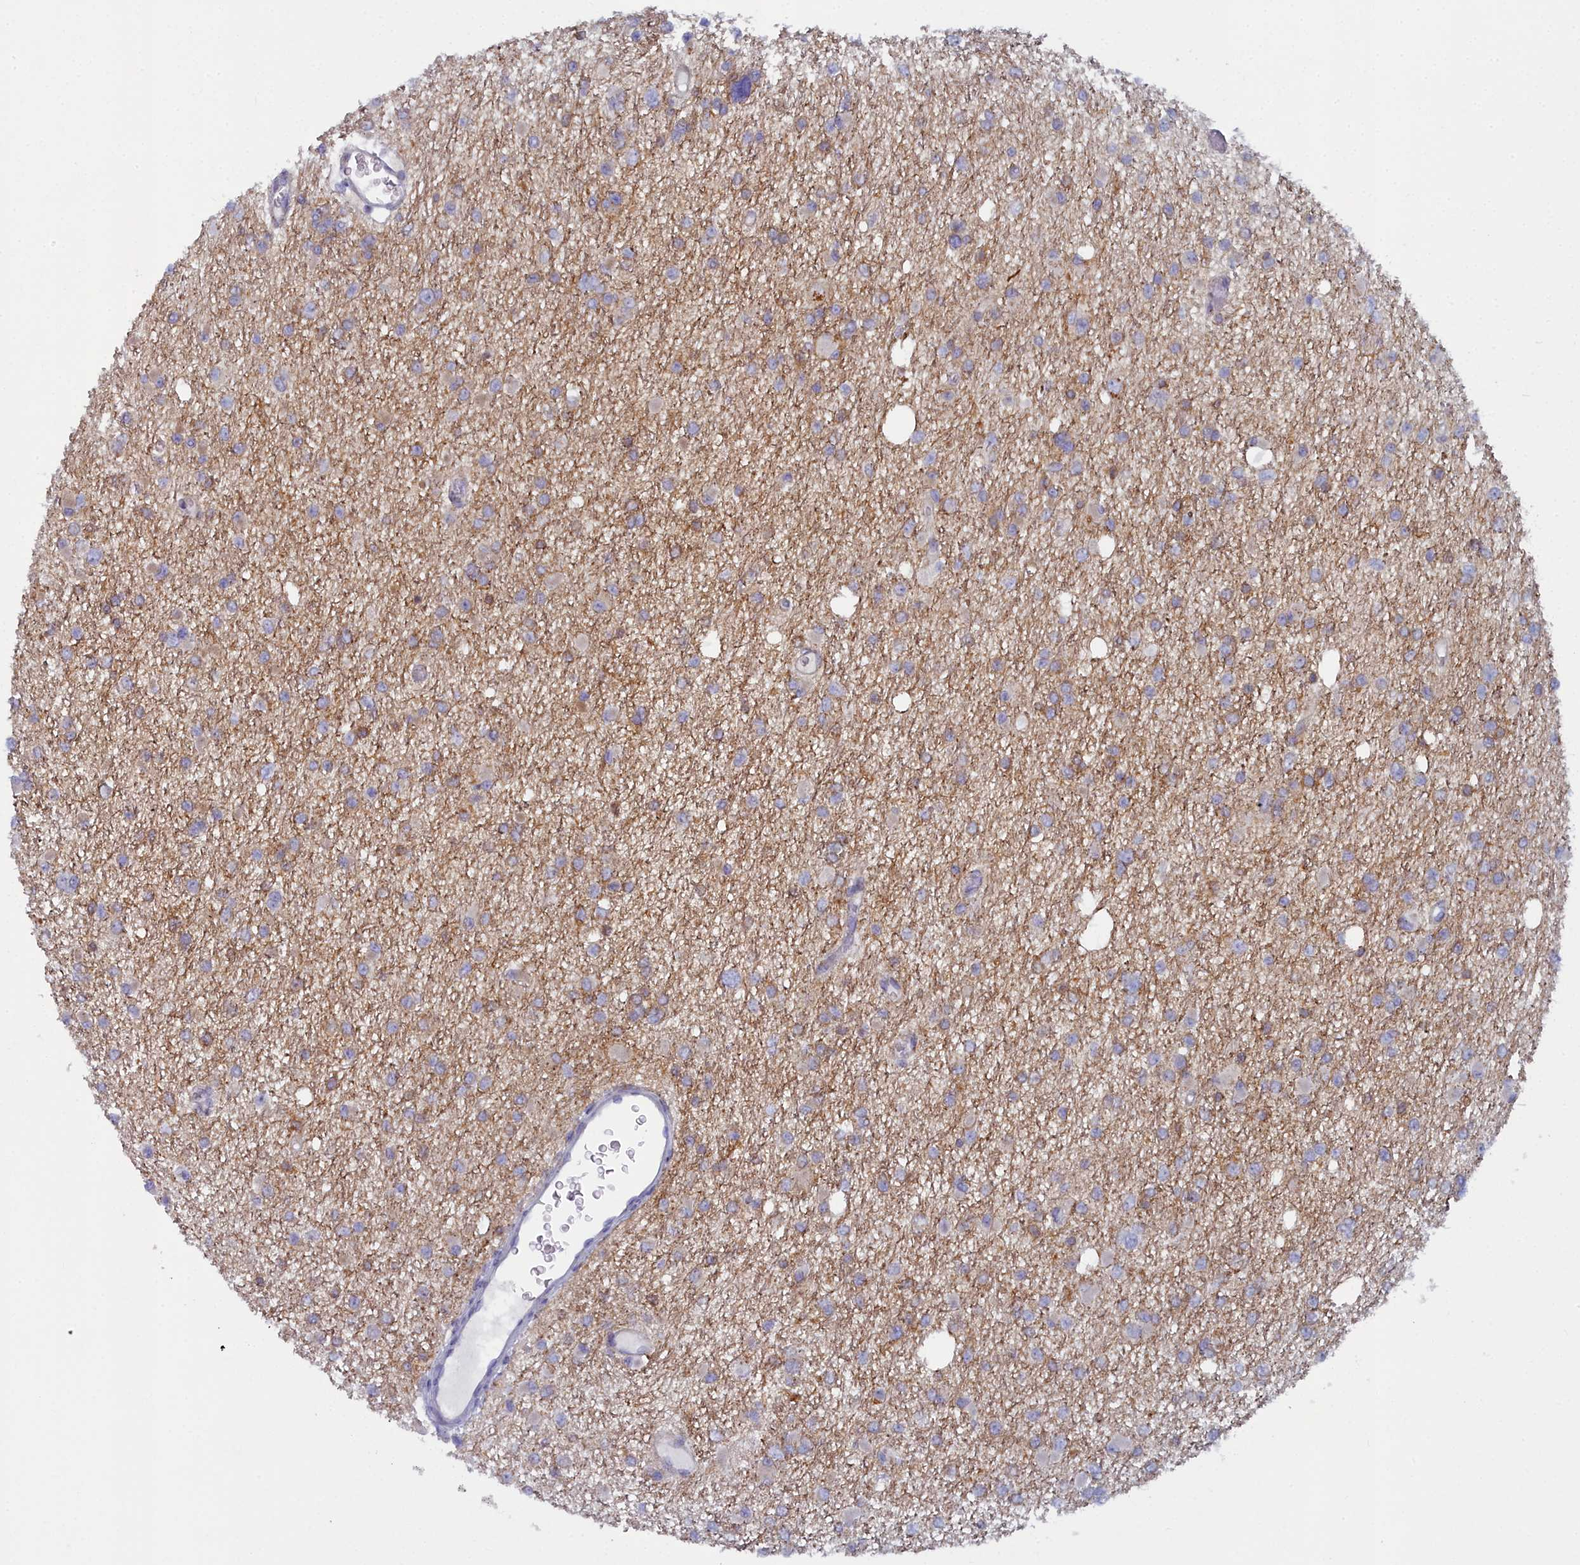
{"staining": {"intensity": "moderate", "quantity": "<25%", "location": "cytoplasmic/membranous"}, "tissue": "glioma", "cell_type": "Tumor cells", "image_type": "cancer", "snomed": [{"axis": "morphology", "description": "Glioma, malignant, Low grade"}, {"axis": "topography", "description": "Brain"}], "caption": "Malignant low-grade glioma stained with a brown dye exhibits moderate cytoplasmic/membranous positive positivity in approximately <25% of tumor cells.", "gene": "B9D2", "patient": {"sex": "female", "age": 22}}